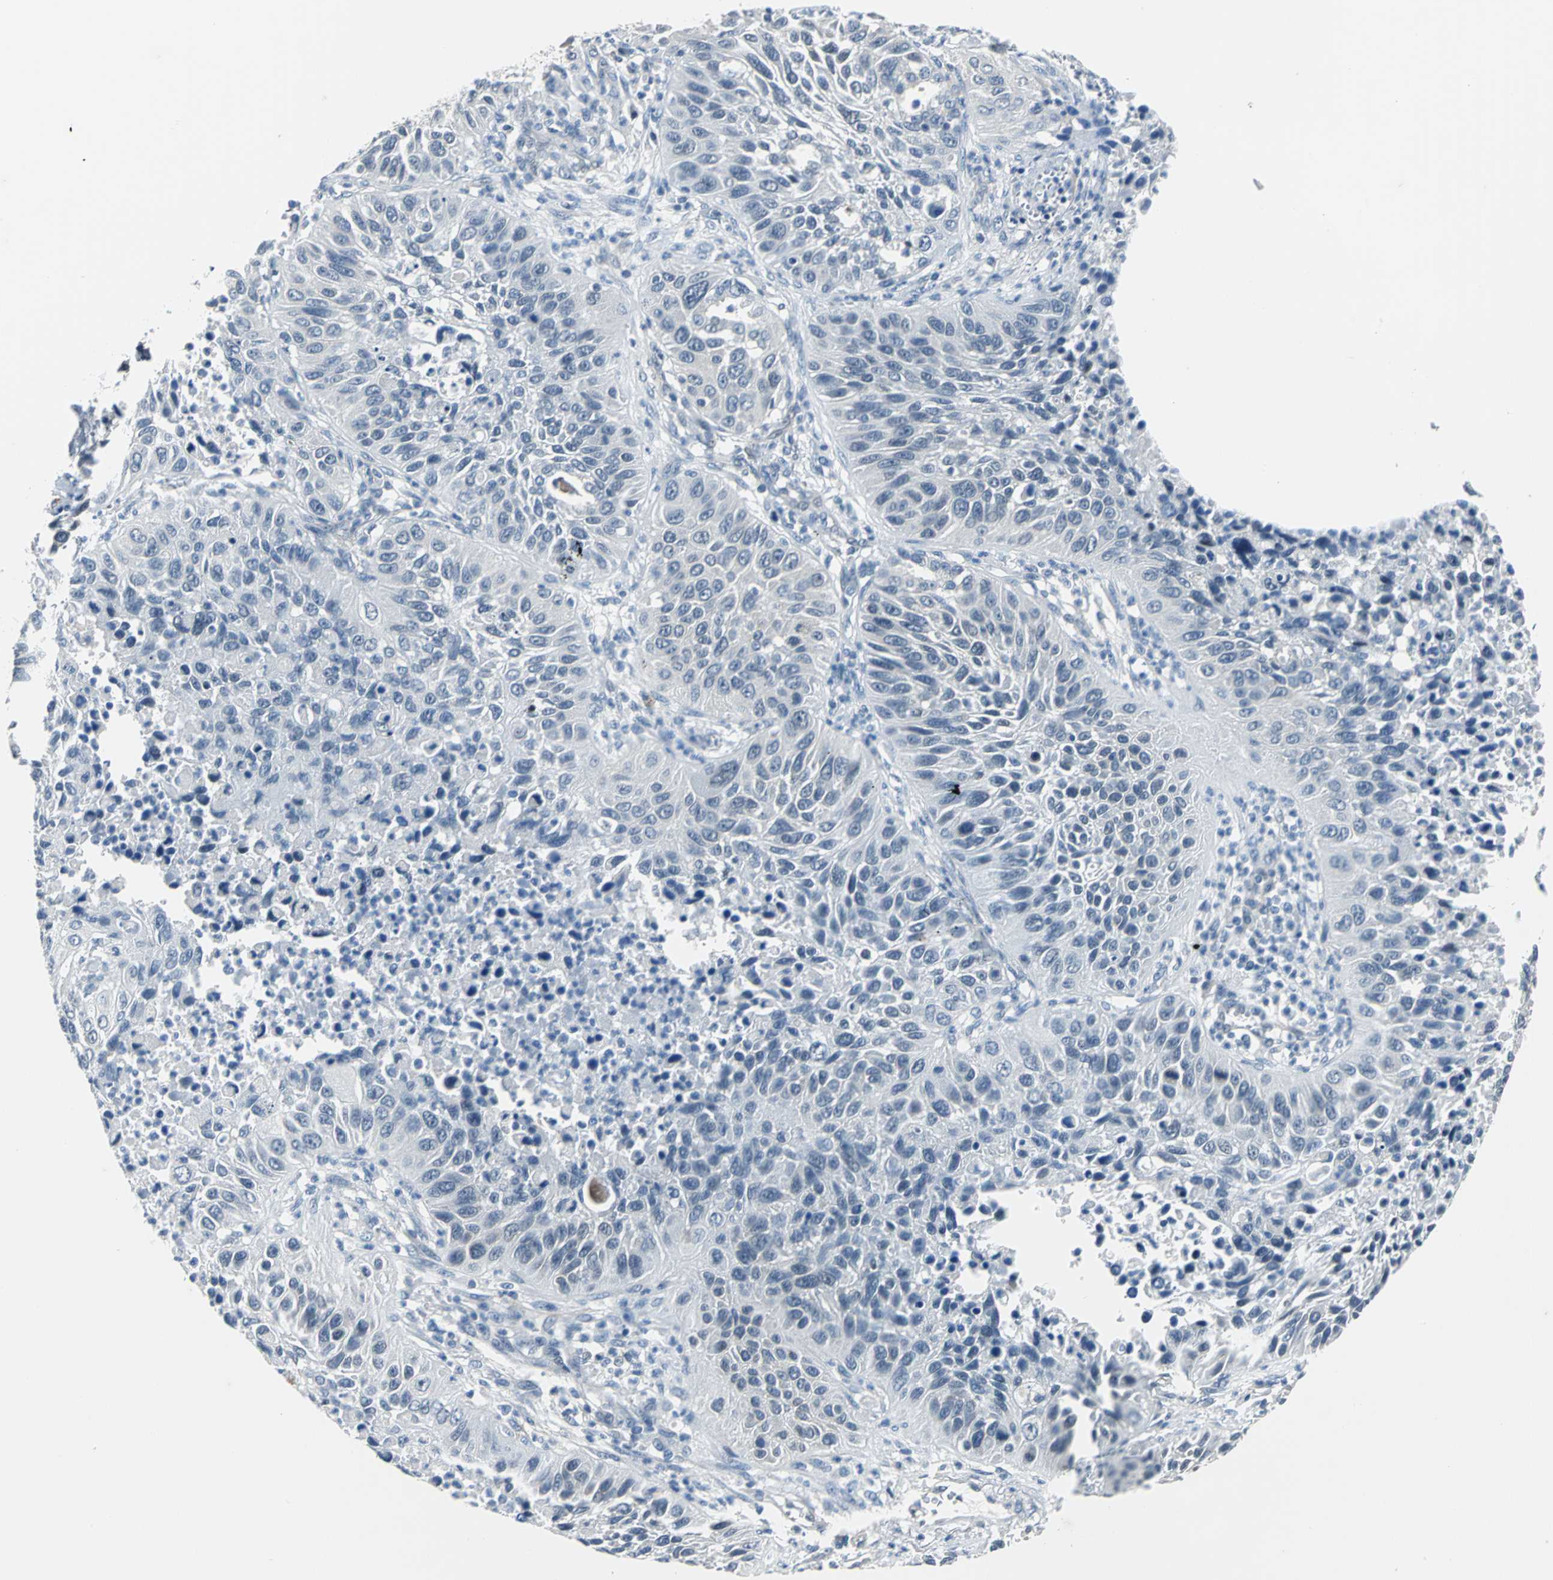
{"staining": {"intensity": "negative", "quantity": "none", "location": "none"}, "tissue": "lung cancer", "cell_type": "Tumor cells", "image_type": "cancer", "snomed": [{"axis": "morphology", "description": "Squamous cell carcinoma, NOS"}, {"axis": "topography", "description": "Lung"}], "caption": "Tumor cells are negative for brown protein staining in lung cancer (squamous cell carcinoma).", "gene": "ZNF415", "patient": {"sex": "female", "age": 76}}